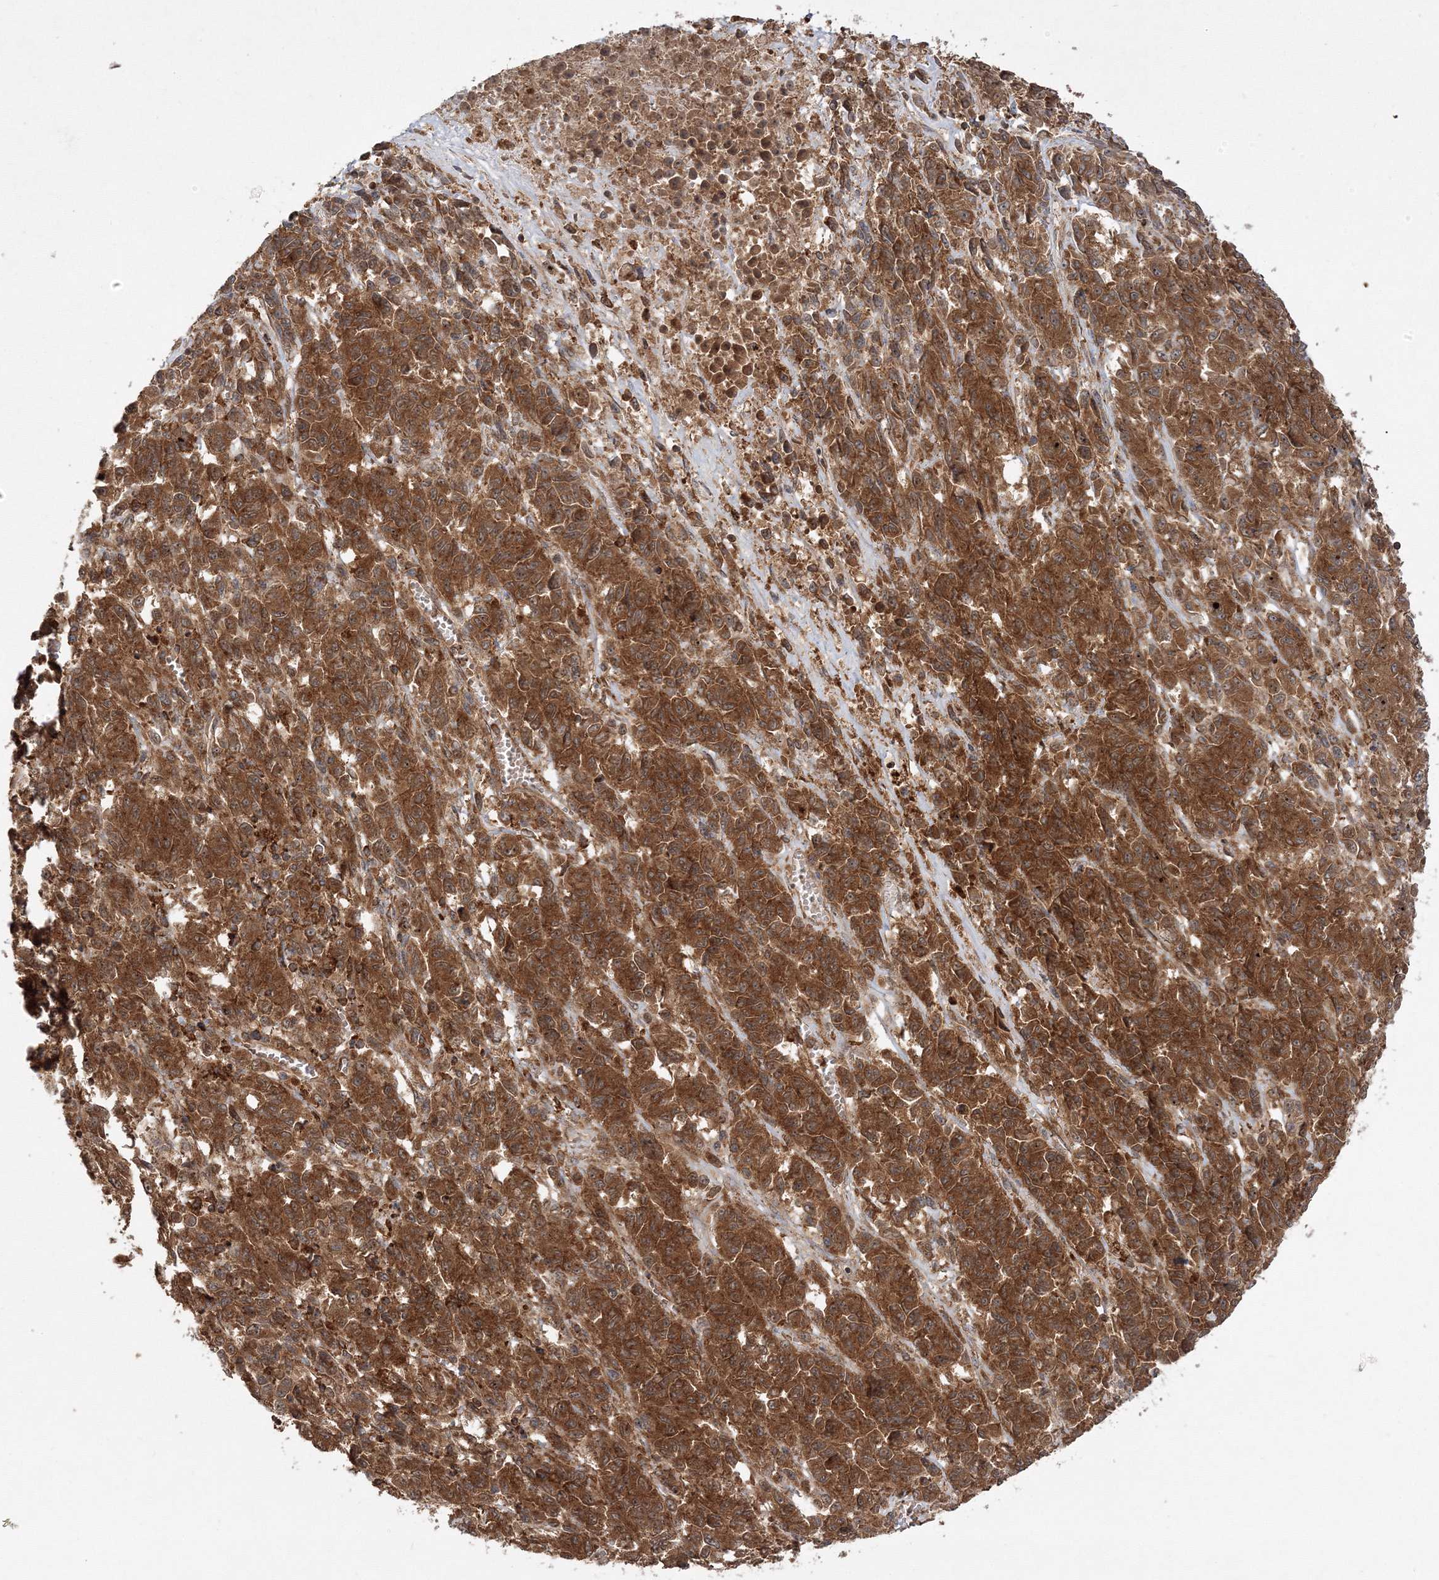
{"staining": {"intensity": "strong", "quantity": ">75%", "location": "cytoplasmic/membranous"}, "tissue": "melanoma", "cell_type": "Tumor cells", "image_type": "cancer", "snomed": [{"axis": "morphology", "description": "Malignant melanoma, Metastatic site"}, {"axis": "topography", "description": "Lung"}], "caption": "There is high levels of strong cytoplasmic/membranous expression in tumor cells of malignant melanoma (metastatic site), as demonstrated by immunohistochemical staining (brown color).", "gene": "WDR37", "patient": {"sex": "male", "age": 64}}